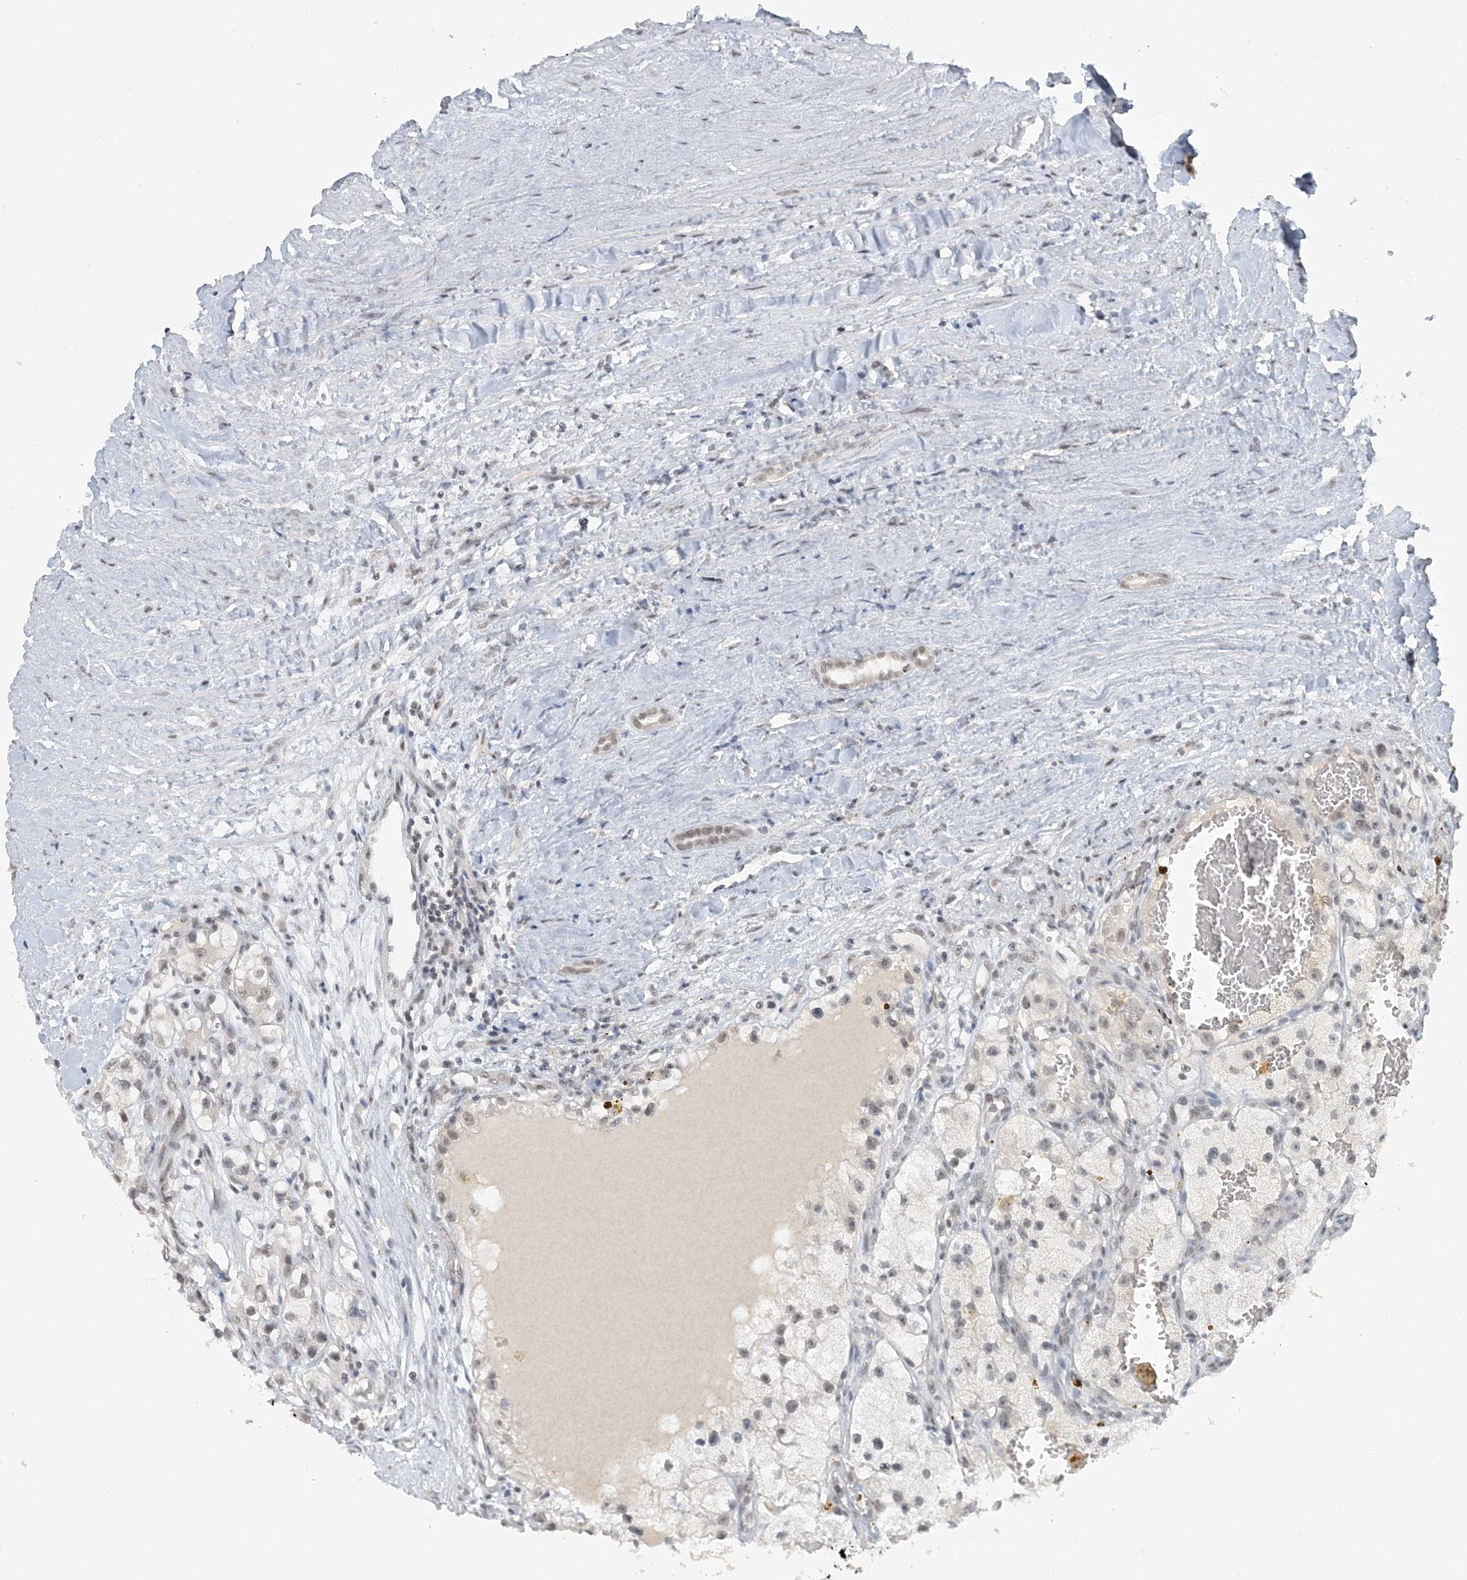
{"staining": {"intensity": "weak", "quantity": "<25%", "location": "nuclear"}, "tissue": "renal cancer", "cell_type": "Tumor cells", "image_type": "cancer", "snomed": [{"axis": "morphology", "description": "Adenocarcinoma, NOS"}, {"axis": "topography", "description": "Kidney"}], "caption": "Immunohistochemistry photomicrograph of adenocarcinoma (renal) stained for a protein (brown), which exhibits no staining in tumor cells. (Stains: DAB (3,3'-diaminobenzidine) immunohistochemistry (IHC) with hematoxylin counter stain, Microscopy: brightfield microscopy at high magnification).", "gene": "KMT2D", "patient": {"sex": "female", "age": 57}}